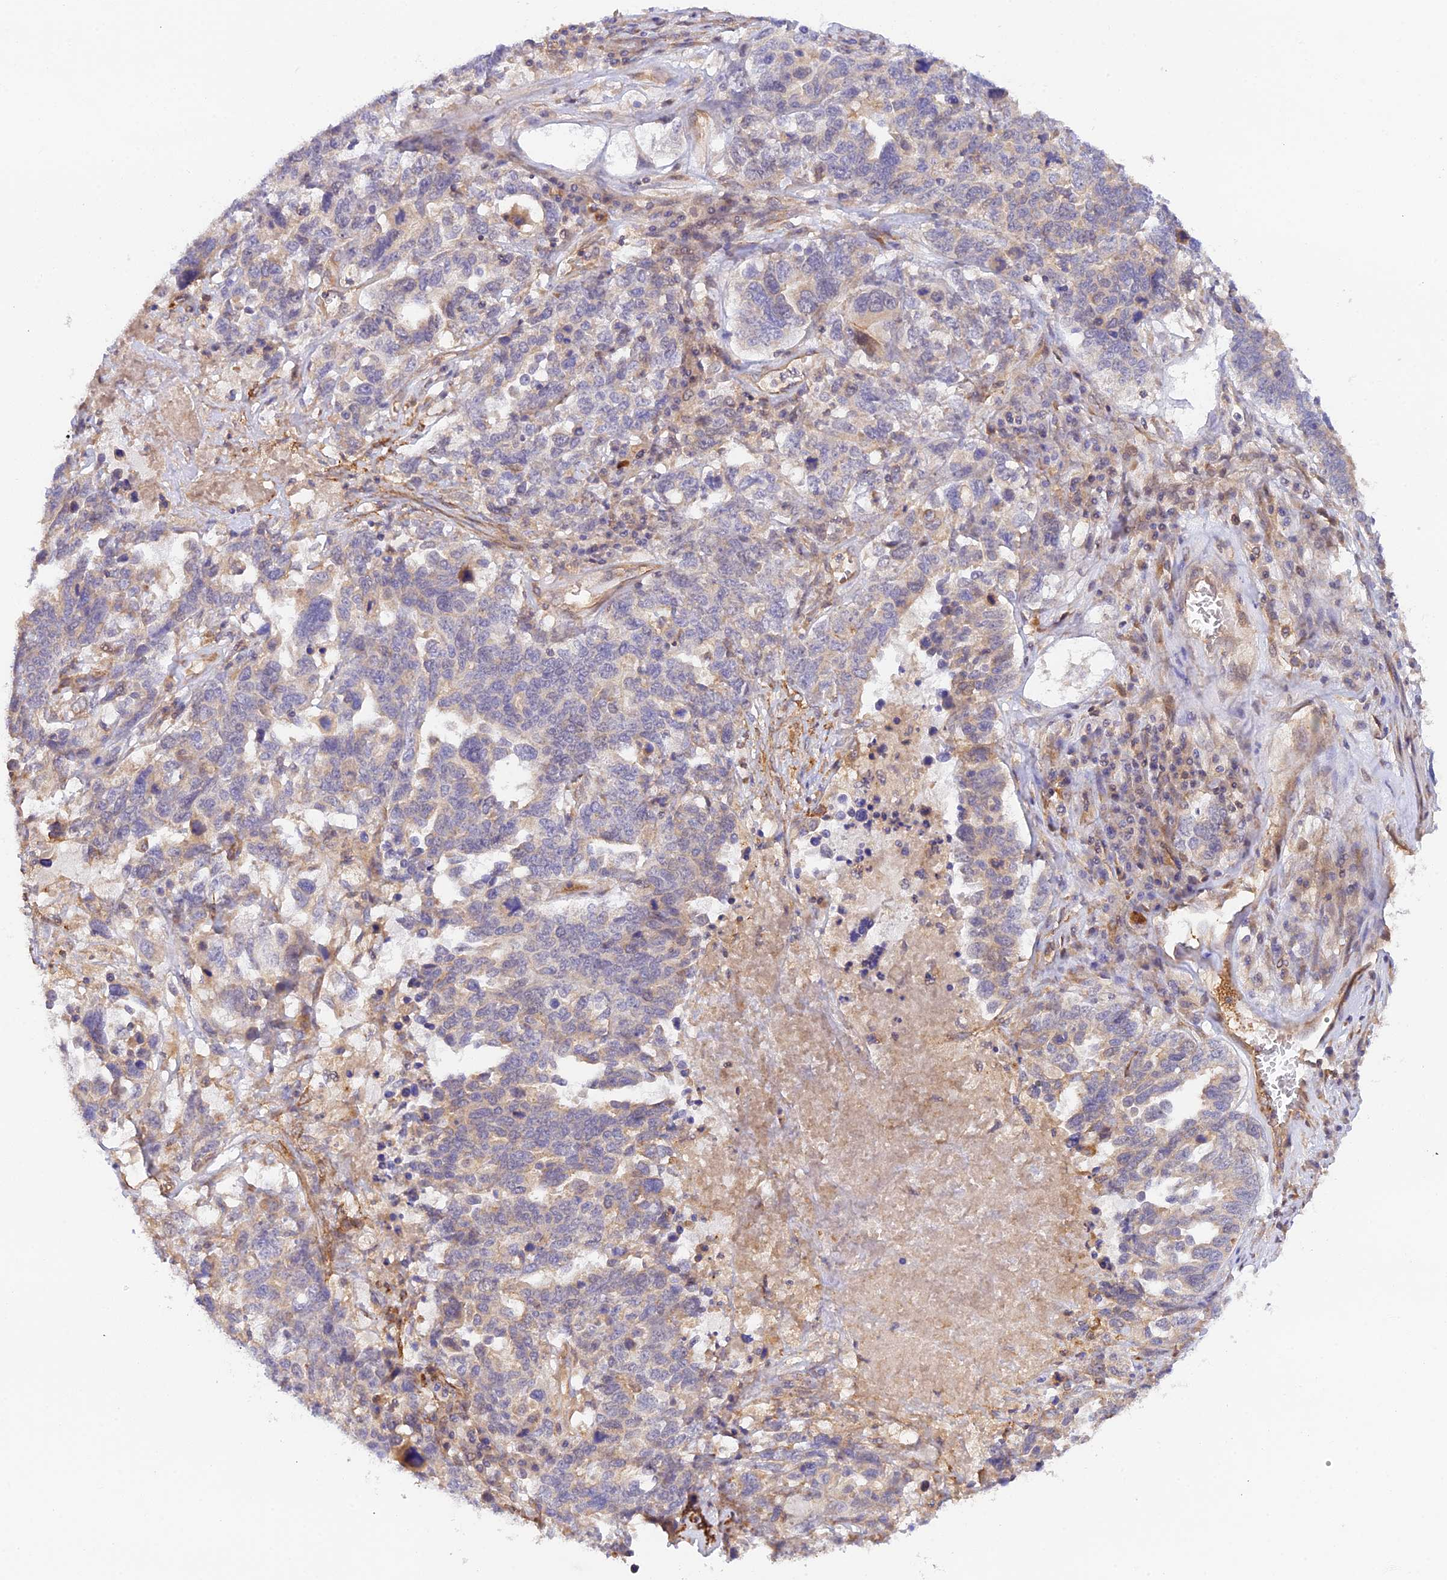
{"staining": {"intensity": "negative", "quantity": "none", "location": "none"}, "tissue": "ovarian cancer", "cell_type": "Tumor cells", "image_type": "cancer", "snomed": [{"axis": "morphology", "description": "Carcinoma, endometroid"}, {"axis": "topography", "description": "Ovary"}], "caption": "This is an immunohistochemistry (IHC) photomicrograph of human ovarian cancer (endometroid carcinoma). There is no staining in tumor cells.", "gene": "MYO9A", "patient": {"sex": "female", "age": 62}}